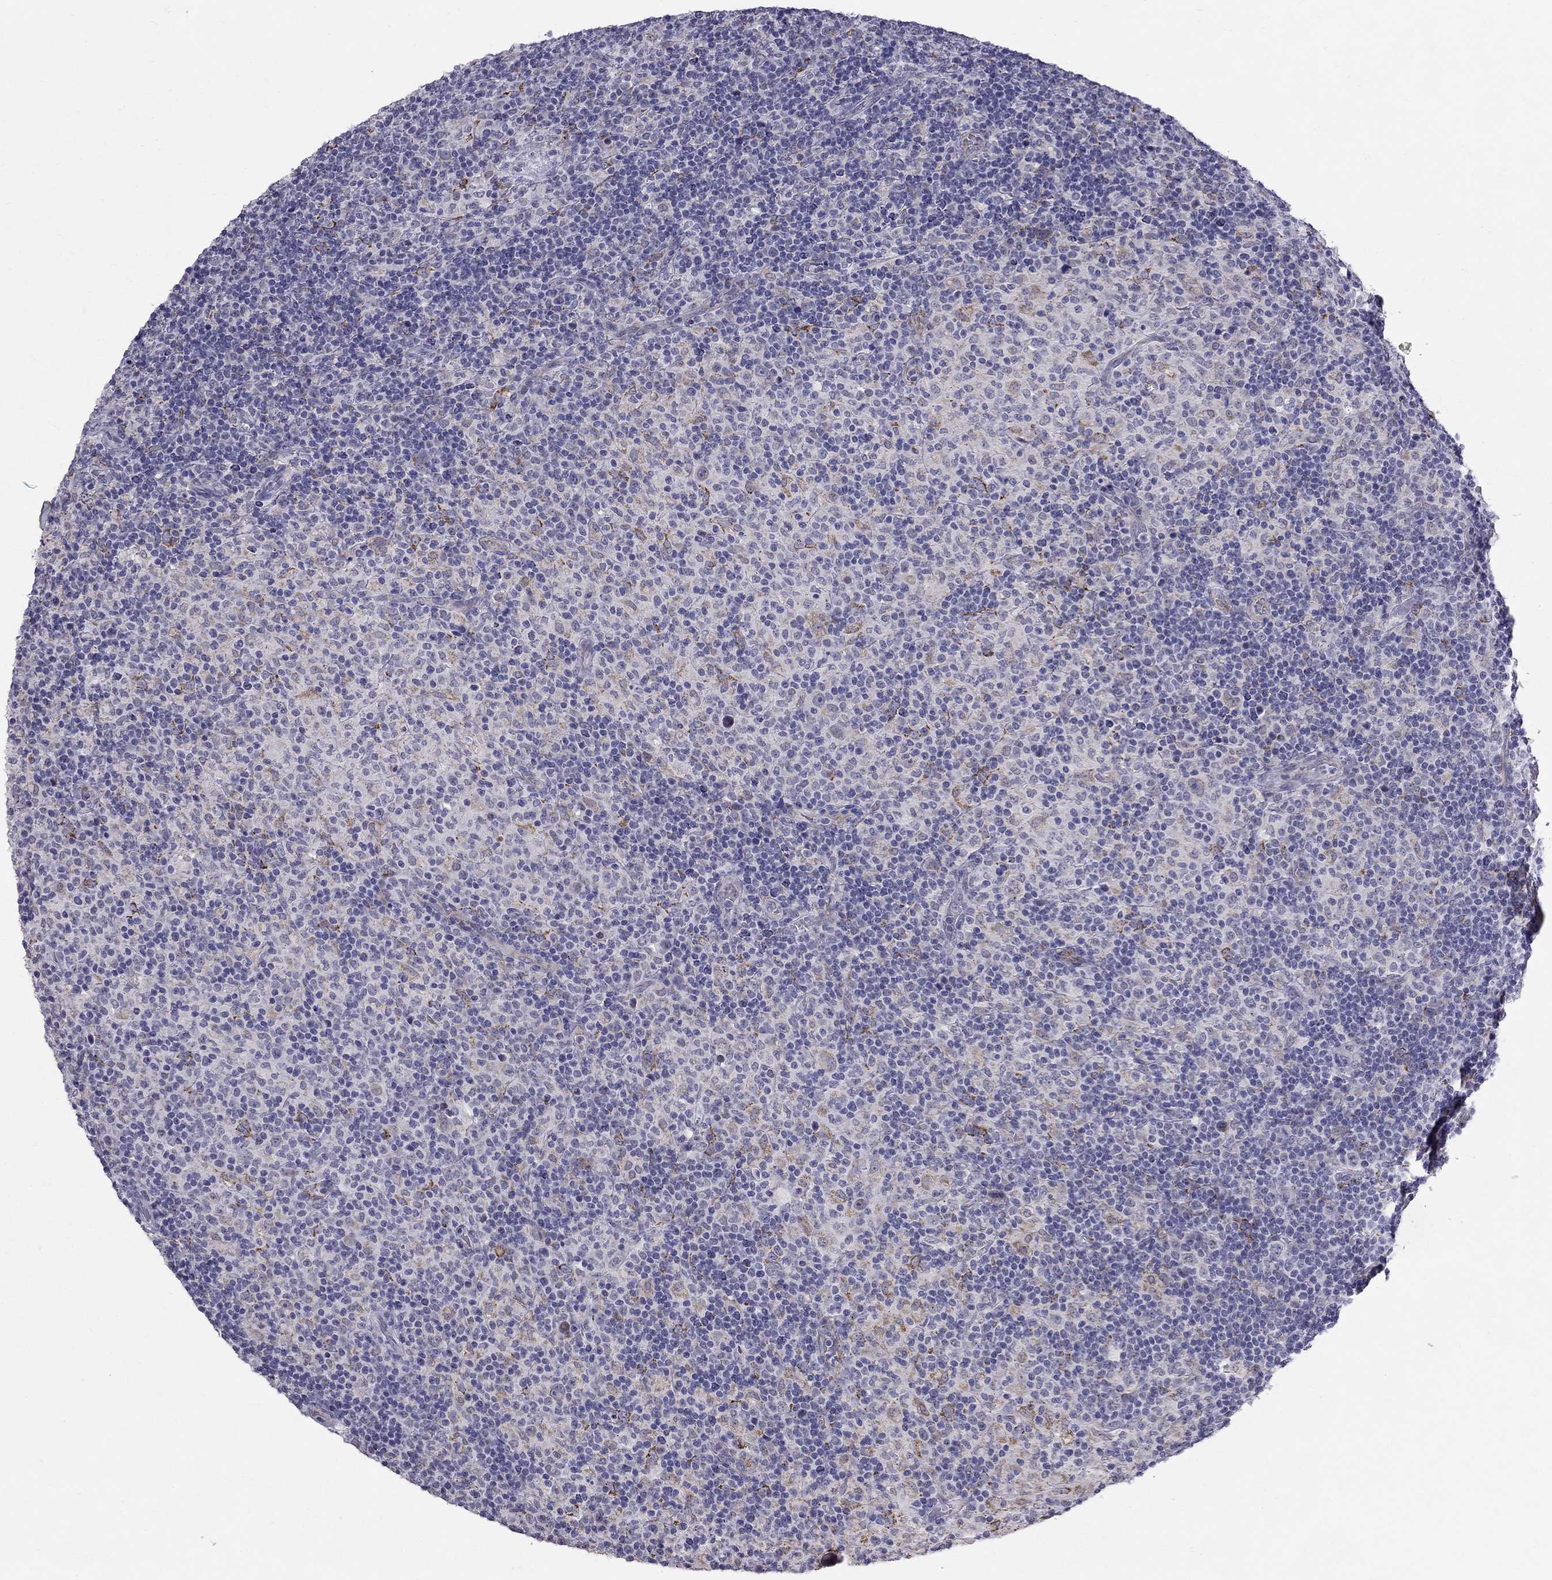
{"staining": {"intensity": "negative", "quantity": "none", "location": "none"}, "tissue": "lymphoma", "cell_type": "Tumor cells", "image_type": "cancer", "snomed": [{"axis": "morphology", "description": "Hodgkin's disease, NOS"}, {"axis": "topography", "description": "Lymph node"}], "caption": "This is an immunohistochemistry image of human lymphoma. There is no expression in tumor cells.", "gene": "MYO3B", "patient": {"sex": "male", "age": 70}}